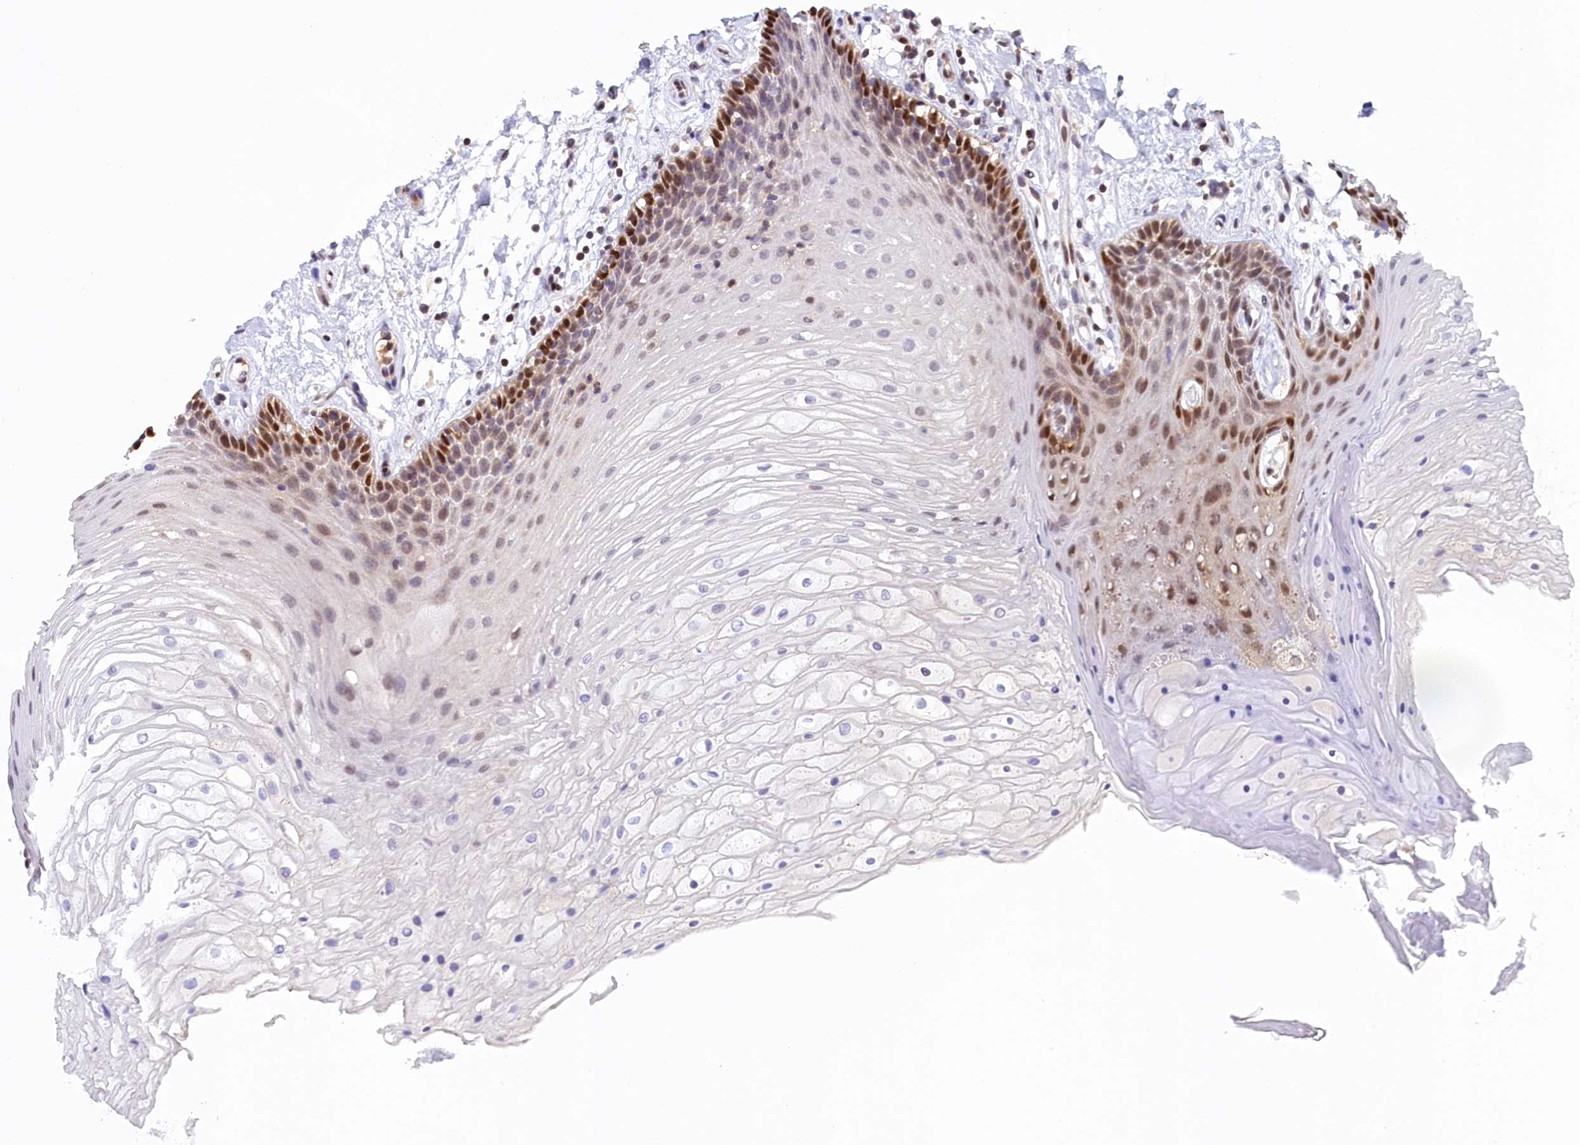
{"staining": {"intensity": "strong", "quantity": "<25%", "location": "nuclear"}, "tissue": "oral mucosa", "cell_type": "Squamous epithelial cells", "image_type": "normal", "snomed": [{"axis": "morphology", "description": "Normal tissue, NOS"}, {"axis": "topography", "description": "Oral tissue"}], "caption": "Brown immunohistochemical staining in unremarkable oral mucosa exhibits strong nuclear expression in about <25% of squamous epithelial cells.", "gene": "IZUMO2", "patient": {"sex": "female", "age": 80}}